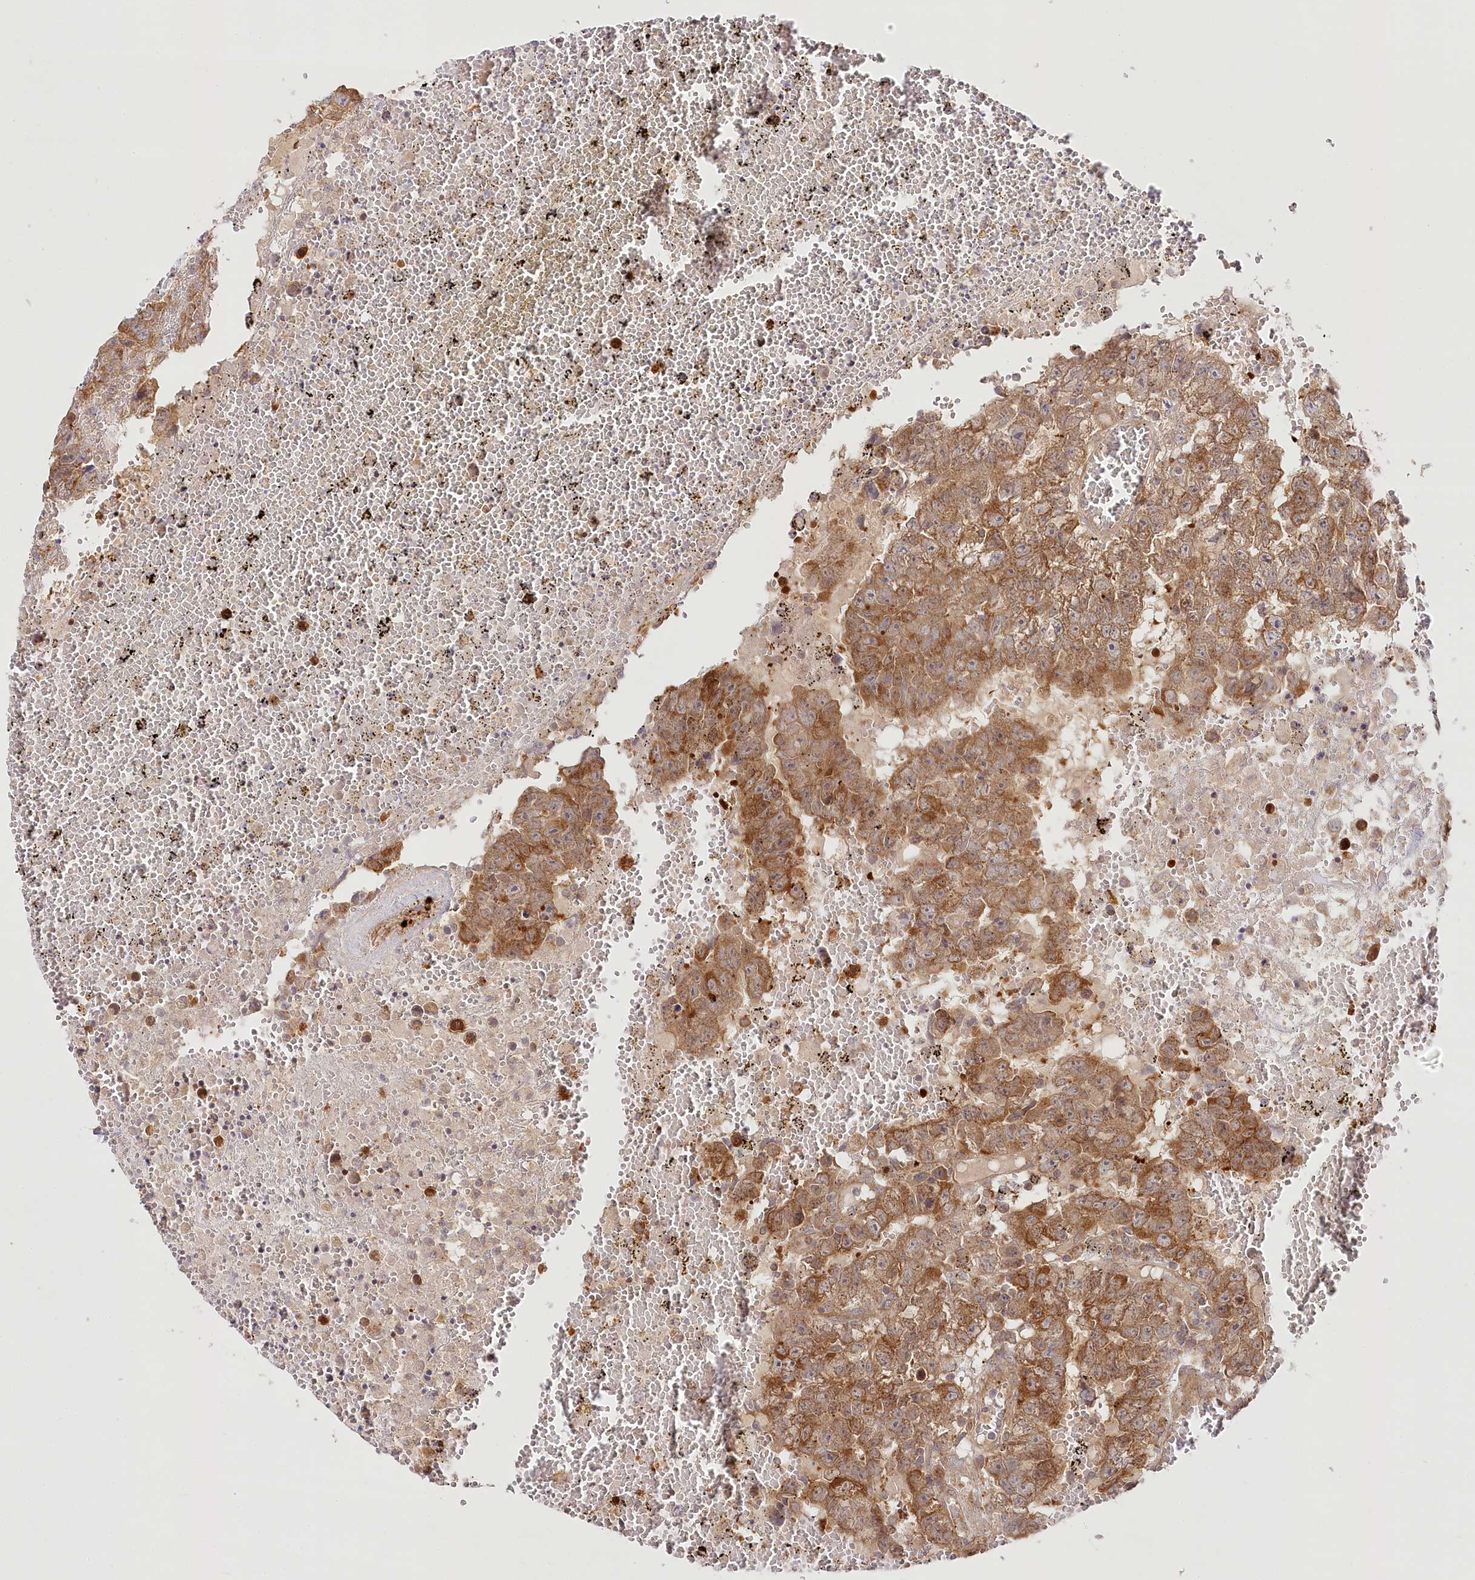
{"staining": {"intensity": "moderate", "quantity": ">75%", "location": "cytoplasmic/membranous"}, "tissue": "testis cancer", "cell_type": "Tumor cells", "image_type": "cancer", "snomed": [{"axis": "morphology", "description": "Carcinoma, Embryonal, NOS"}, {"axis": "topography", "description": "Testis"}], "caption": "This is an image of immunohistochemistry (IHC) staining of embryonal carcinoma (testis), which shows moderate staining in the cytoplasmic/membranous of tumor cells.", "gene": "INPP4B", "patient": {"sex": "male", "age": 25}}